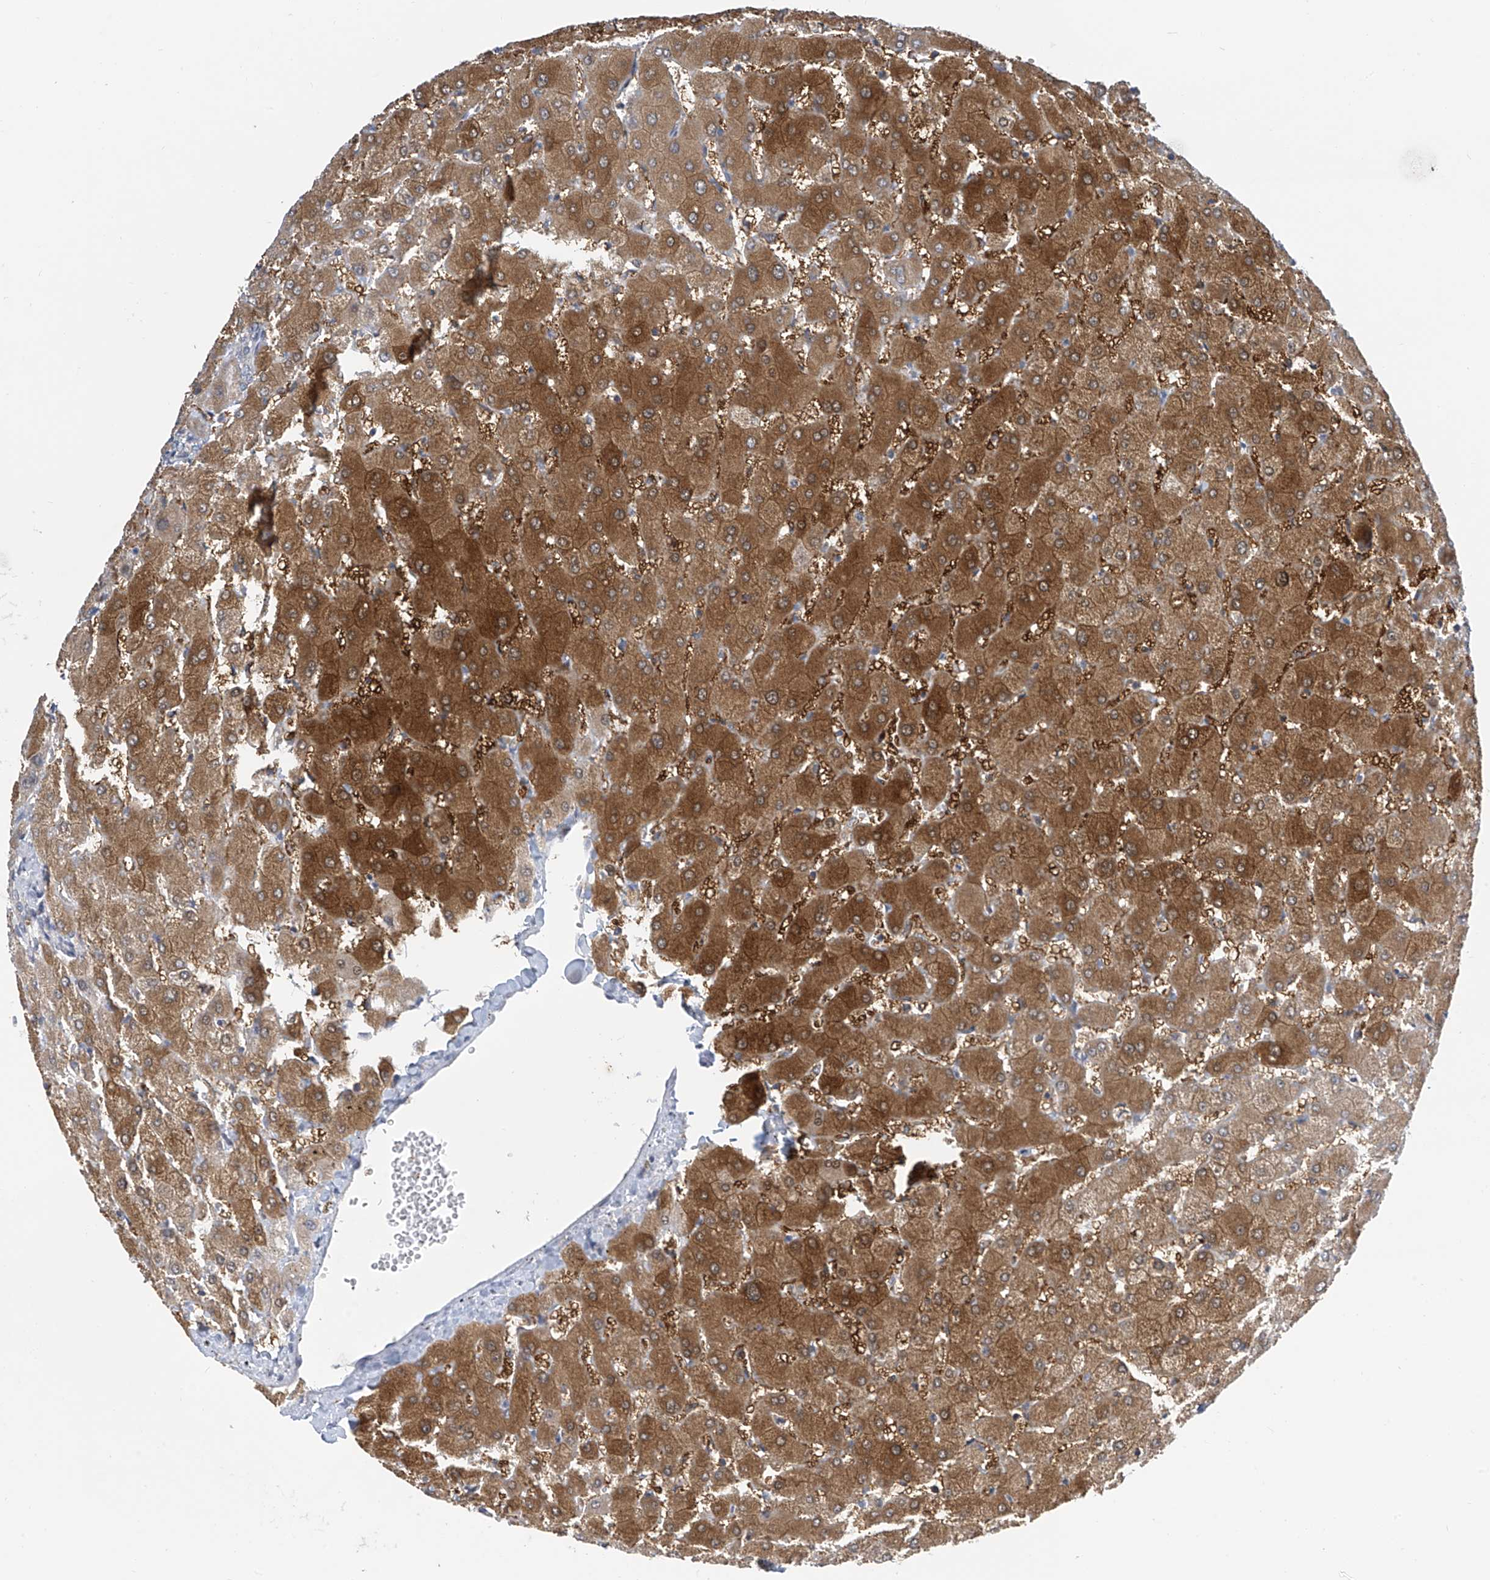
{"staining": {"intensity": "moderate", "quantity": ">75%", "location": "cytoplasmic/membranous"}, "tissue": "liver", "cell_type": "Cholangiocytes", "image_type": "normal", "snomed": [{"axis": "morphology", "description": "Normal tissue, NOS"}, {"axis": "topography", "description": "Liver"}], "caption": "Cholangiocytes show medium levels of moderate cytoplasmic/membranous positivity in approximately >75% of cells in unremarkable human liver.", "gene": "APLF", "patient": {"sex": "female", "age": 63}}